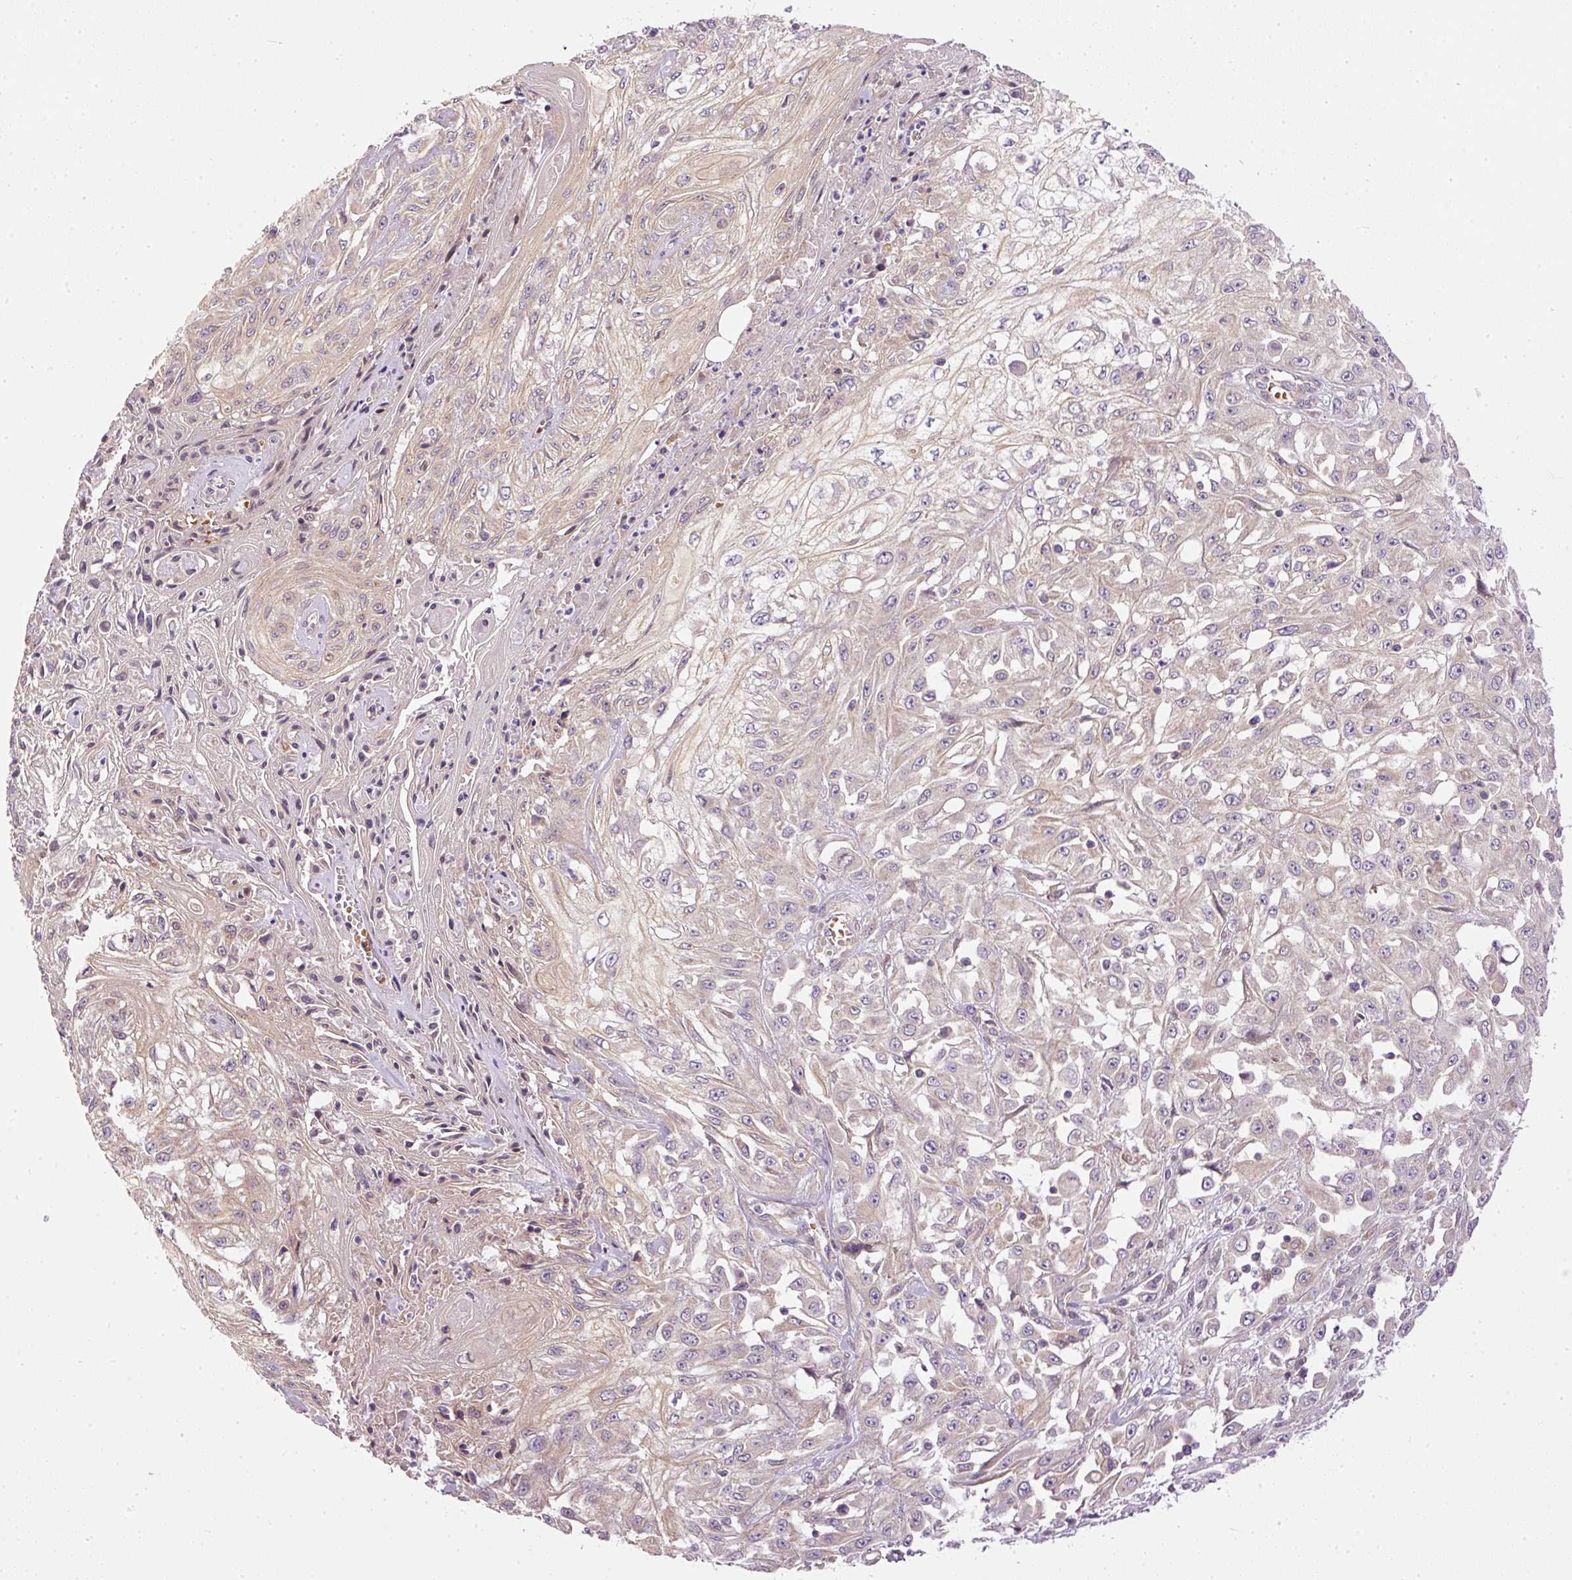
{"staining": {"intensity": "weak", "quantity": "<25%", "location": "cytoplasmic/membranous"}, "tissue": "skin cancer", "cell_type": "Tumor cells", "image_type": "cancer", "snomed": [{"axis": "morphology", "description": "Squamous cell carcinoma, NOS"}, {"axis": "morphology", "description": "Squamous cell carcinoma, metastatic, NOS"}, {"axis": "topography", "description": "Skin"}, {"axis": "topography", "description": "Lymph node"}], "caption": "Skin cancer was stained to show a protein in brown. There is no significant staining in tumor cells.", "gene": "TBC1D2B", "patient": {"sex": "male", "age": 75}}